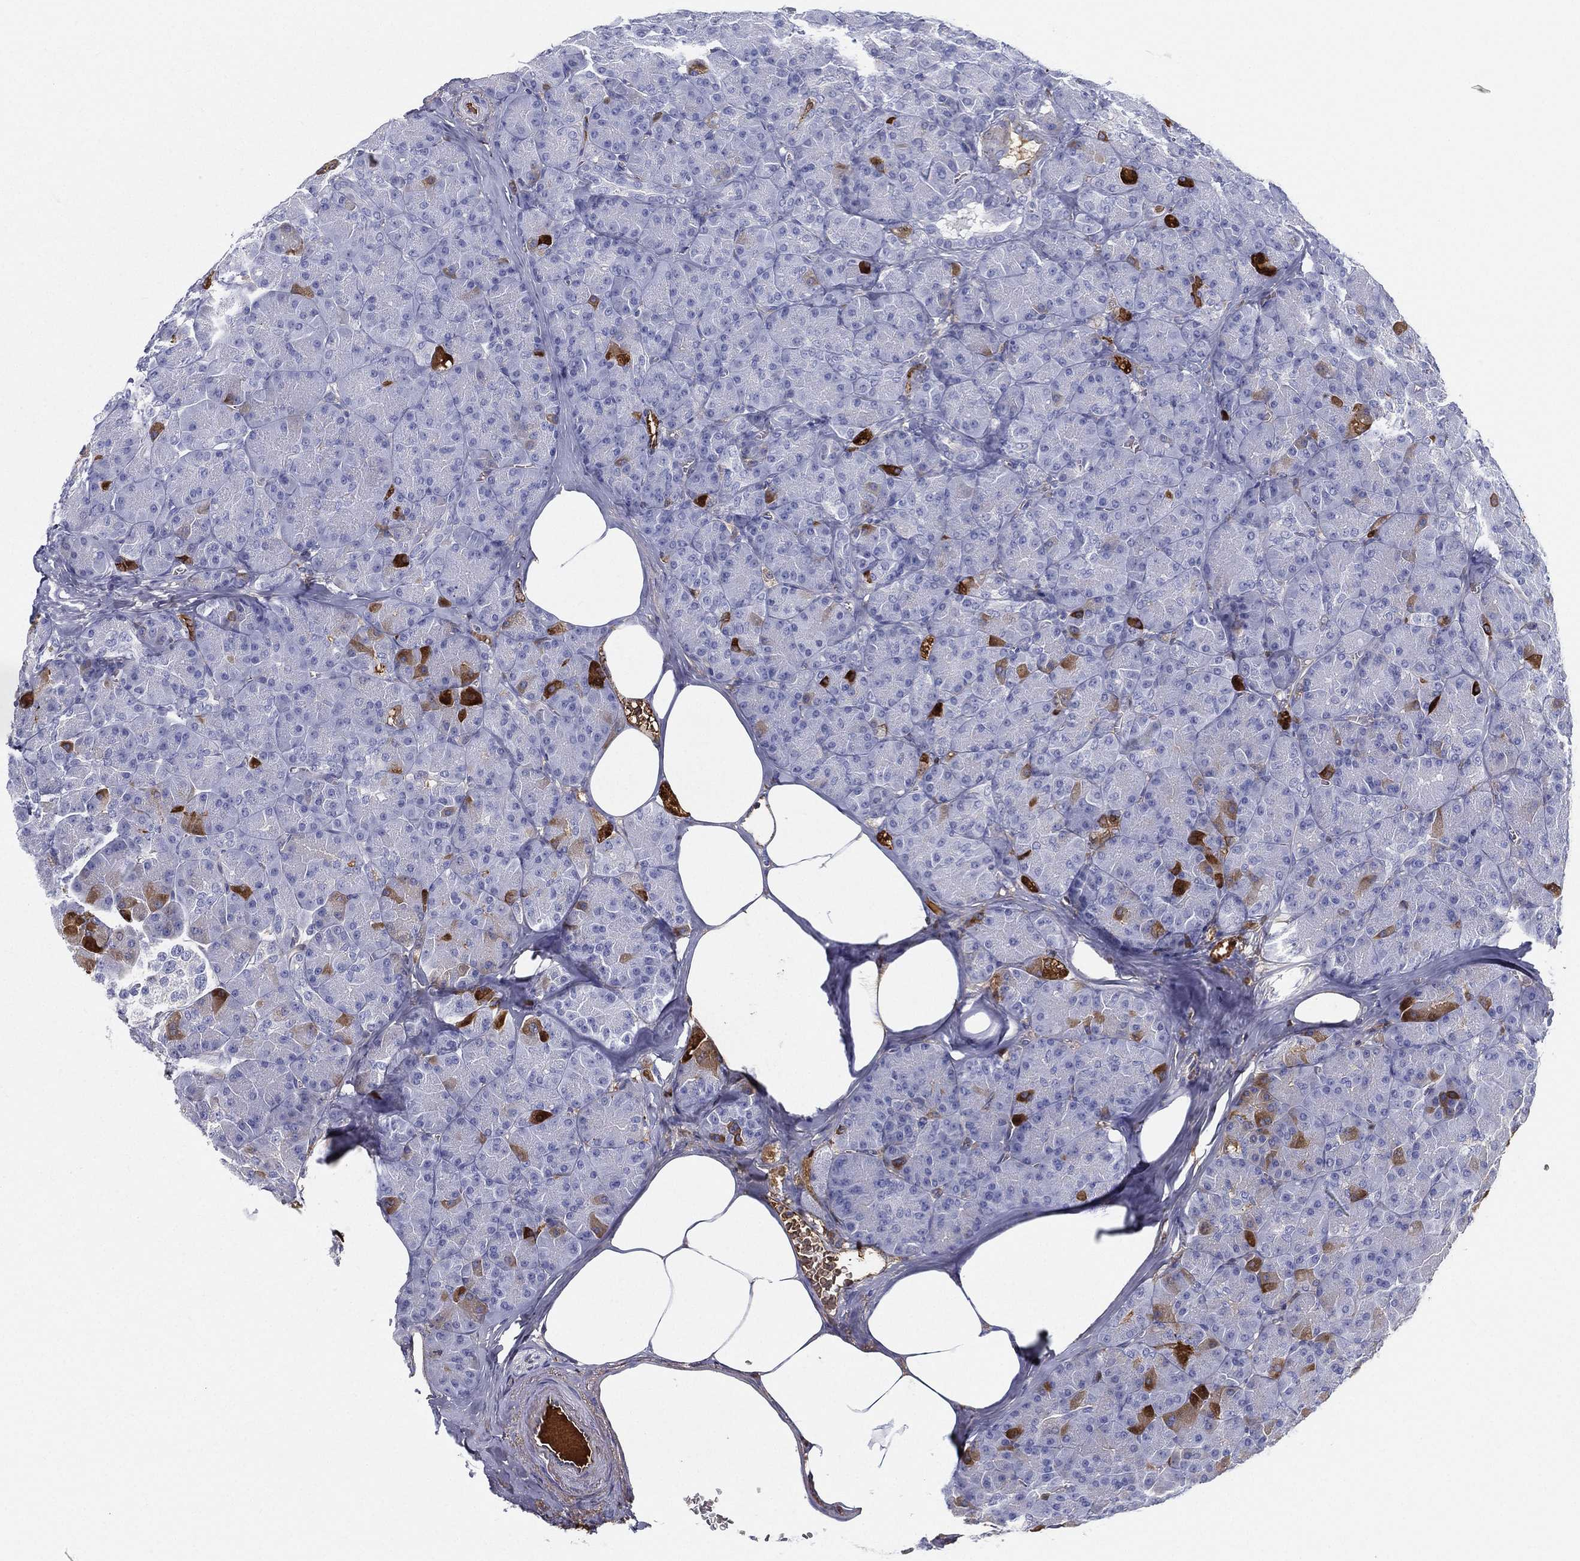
{"staining": {"intensity": "strong", "quantity": "<25%", "location": "cytoplasmic/membranous"}, "tissue": "pancreas", "cell_type": "Exocrine glandular cells", "image_type": "normal", "snomed": [{"axis": "morphology", "description": "Normal tissue, NOS"}, {"axis": "topography", "description": "Pancreas"}], "caption": "IHC image of unremarkable pancreas stained for a protein (brown), which demonstrates medium levels of strong cytoplasmic/membranous staining in approximately <25% of exocrine glandular cells.", "gene": "IFNB1", "patient": {"sex": "male", "age": 57}}